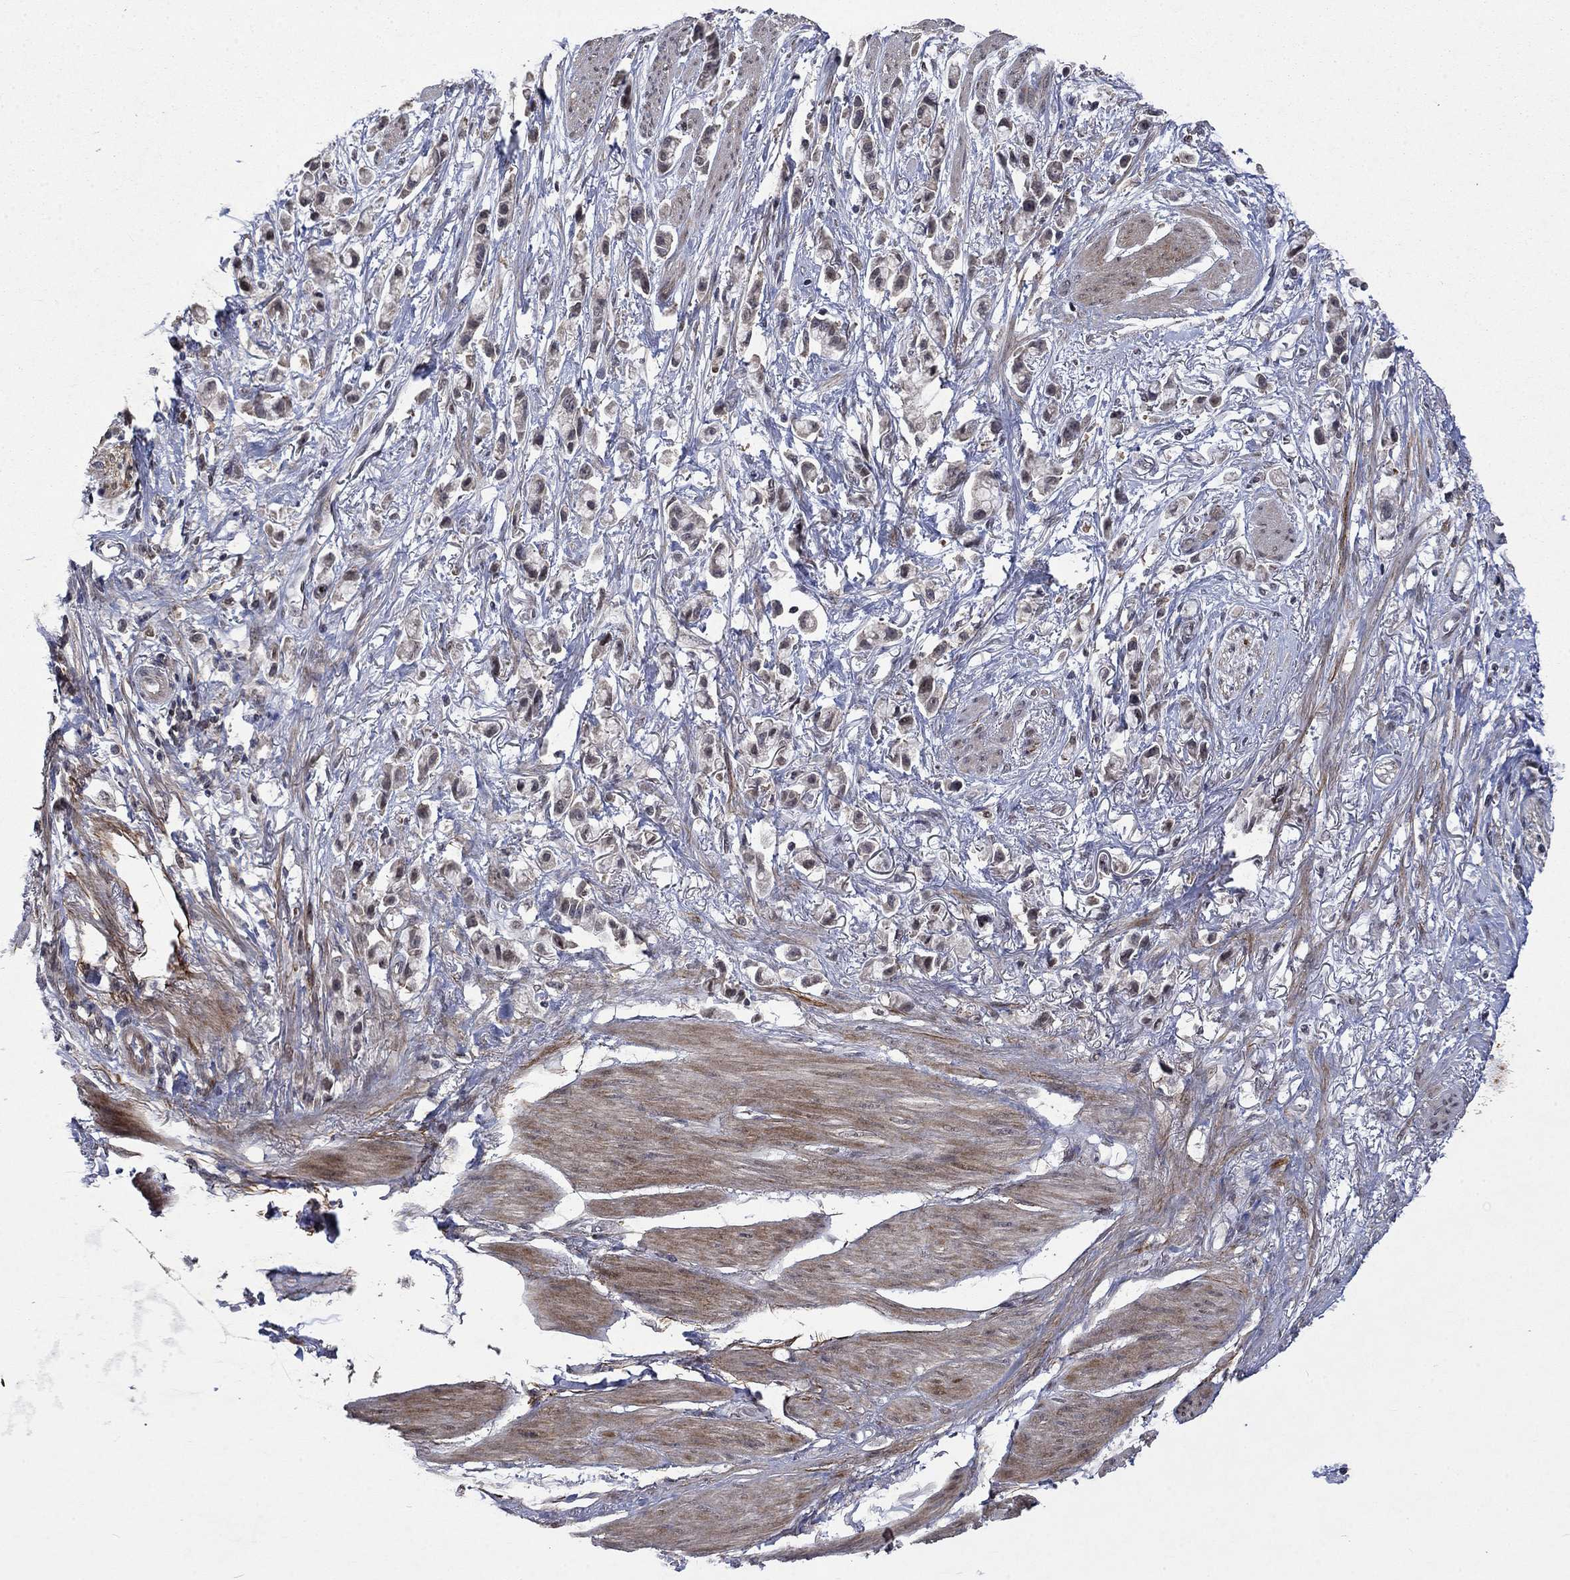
{"staining": {"intensity": "negative", "quantity": "none", "location": "none"}, "tissue": "stomach cancer", "cell_type": "Tumor cells", "image_type": "cancer", "snomed": [{"axis": "morphology", "description": "Adenocarcinoma, NOS"}, {"axis": "topography", "description": "Stomach"}], "caption": "Micrograph shows no protein staining in tumor cells of stomach cancer (adenocarcinoma) tissue.", "gene": "PPP1R9A", "patient": {"sex": "female", "age": 81}}